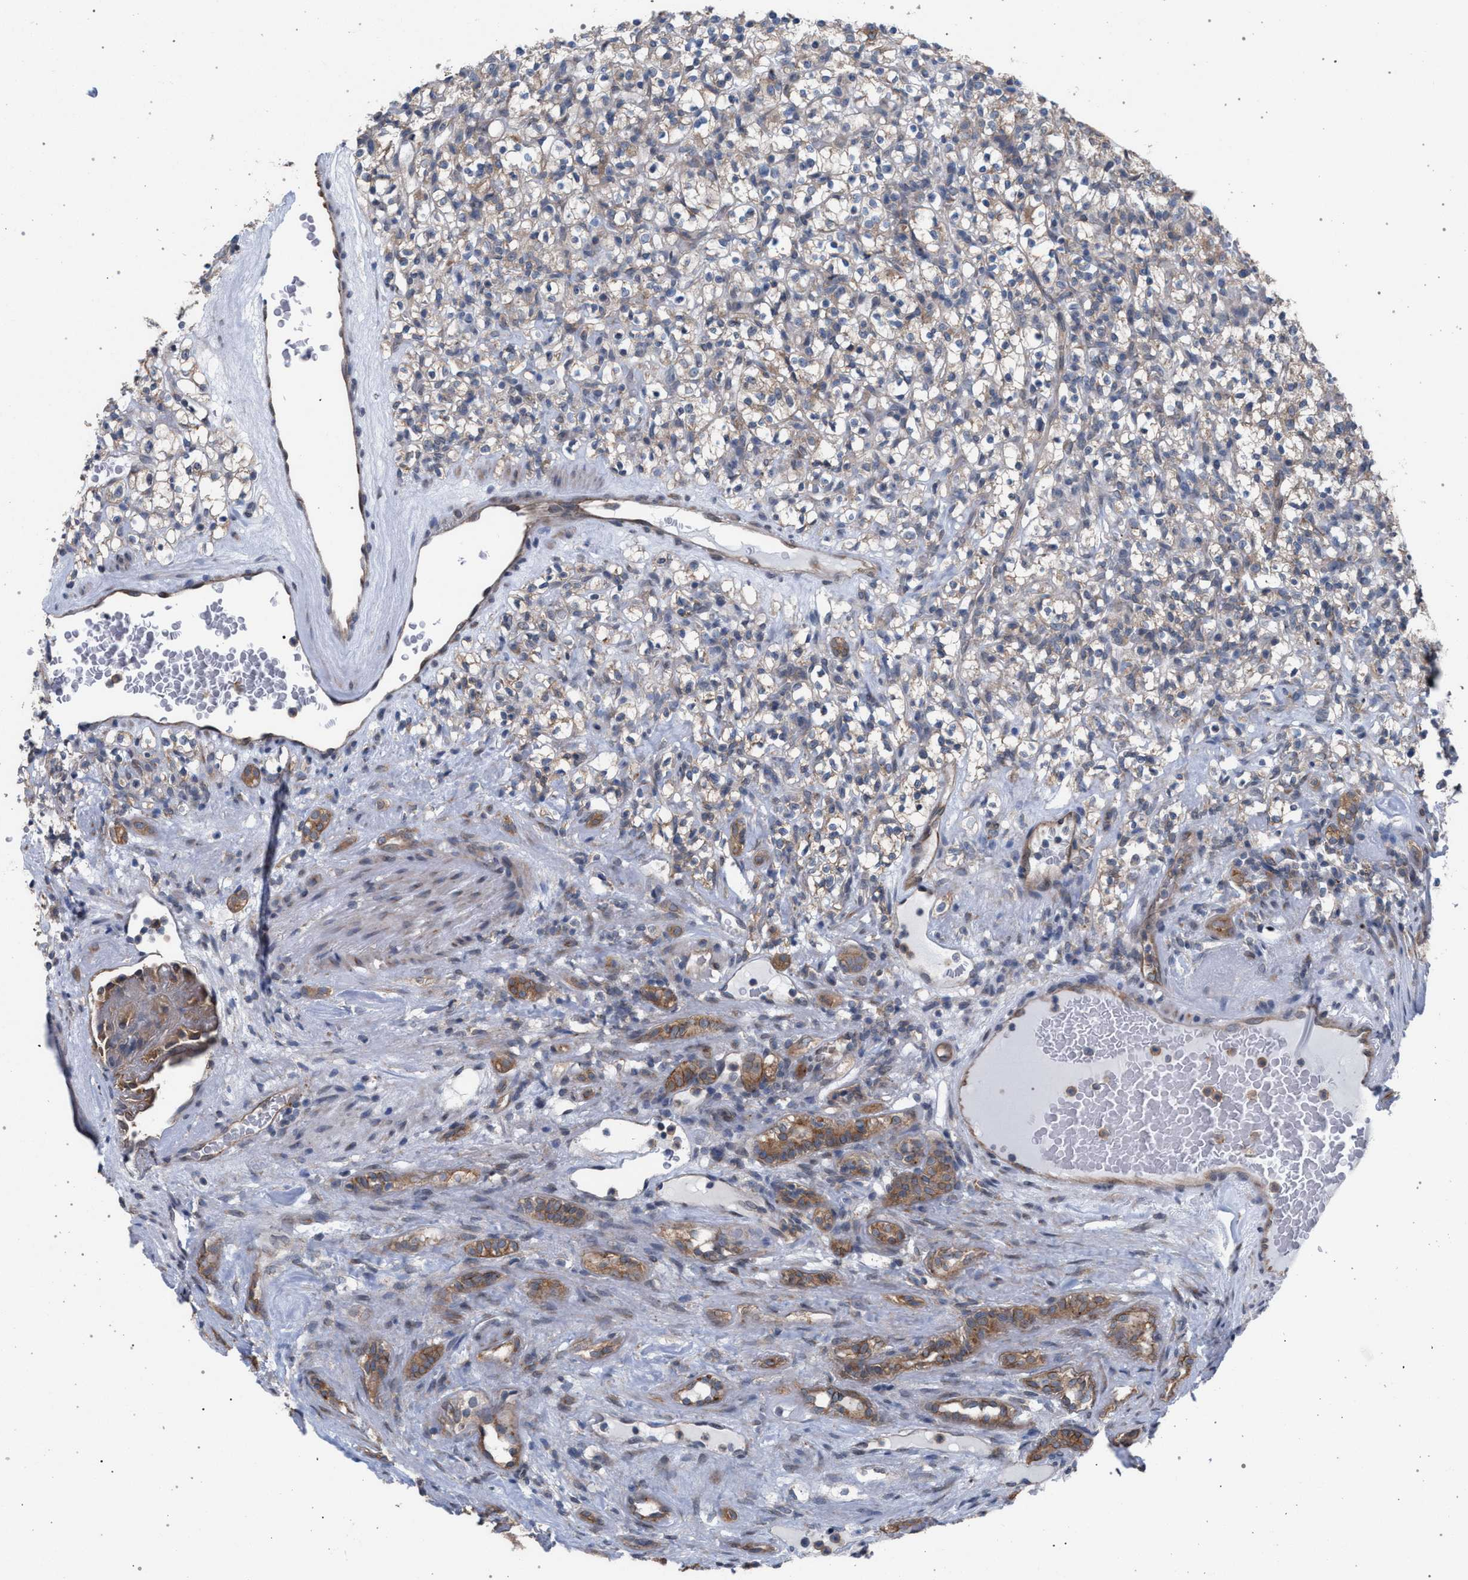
{"staining": {"intensity": "weak", "quantity": "<25%", "location": "cytoplasmic/membranous"}, "tissue": "renal cancer", "cell_type": "Tumor cells", "image_type": "cancer", "snomed": [{"axis": "morphology", "description": "Normal tissue, NOS"}, {"axis": "morphology", "description": "Adenocarcinoma, NOS"}, {"axis": "topography", "description": "Kidney"}], "caption": "DAB (3,3'-diaminobenzidine) immunohistochemical staining of renal cancer (adenocarcinoma) shows no significant expression in tumor cells.", "gene": "ARPC5L", "patient": {"sex": "female", "age": 72}}